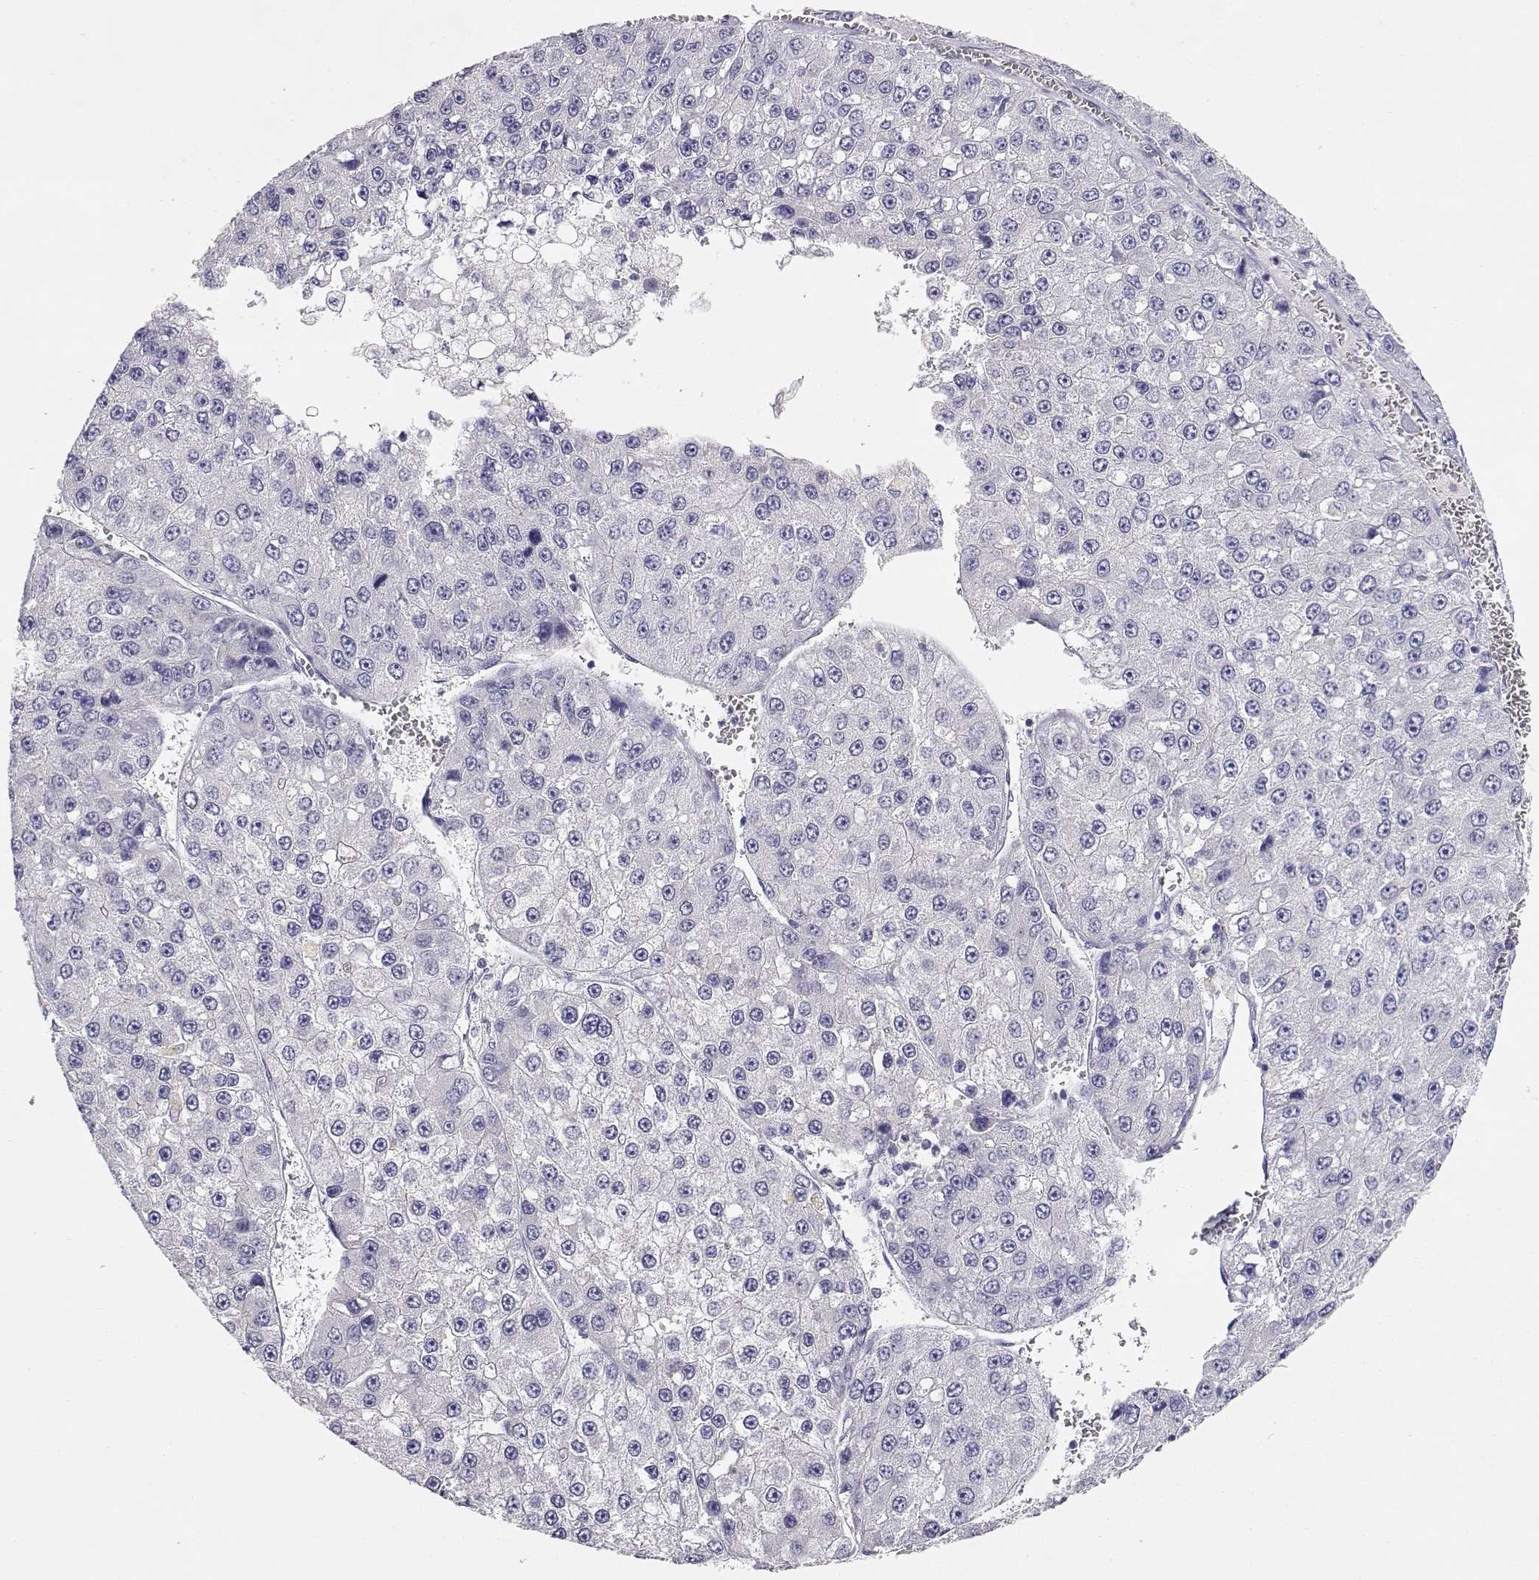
{"staining": {"intensity": "negative", "quantity": "none", "location": "none"}, "tissue": "liver cancer", "cell_type": "Tumor cells", "image_type": "cancer", "snomed": [{"axis": "morphology", "description": "Carcinoma, Hepatocellular, NOS"}, {"axis": "topography", "description": "Liver"}], "caption": "The IHC photomicrograph has no significant positivity in tumor cells of liver cancer (hepatocellular carcinoma) tissue.", "gene": "ADA", "patient": {"sex": "female", "age": 73}}